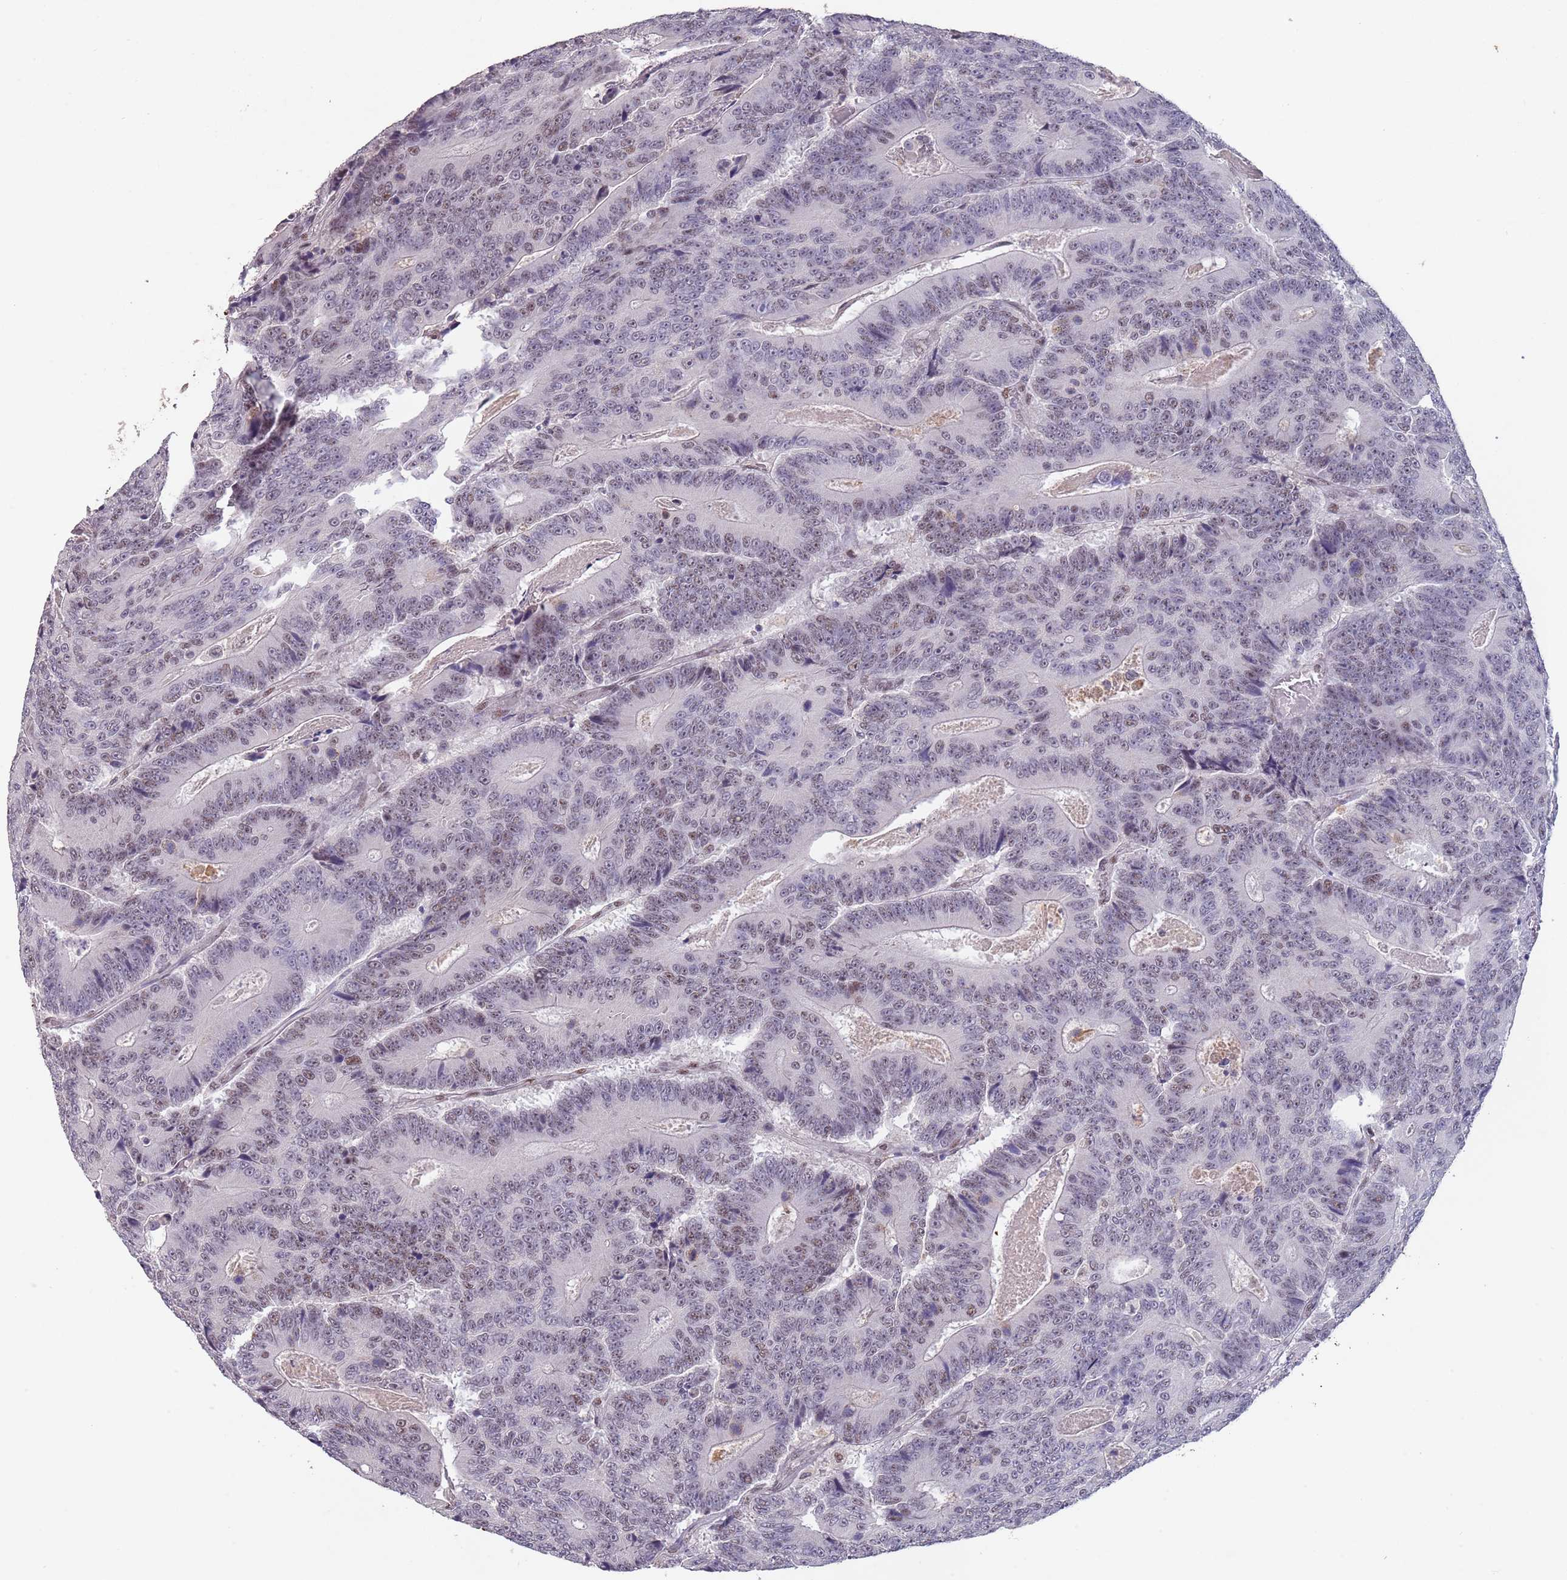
{"staining": {"intensity": "weak", "quantity": "25%-75%", "location": "nuclear"}, "tissue": "colorectal cancer", "cell_type": "Tumor cells", "image_type": "cancer", "snomed": [{"axis": "morphology", "description": "Adenocarcinoma, NOS"}, {"axis": "topography", "description": "Colon"}], "caption": "Colorectal cancer was stained to show a protein in brown. There is low levels of weak nuclear positivity in approximately 25%-75% of tumor cells.", "gene": "CIZ1", "patient": {"sex": "male", "age": 83}}